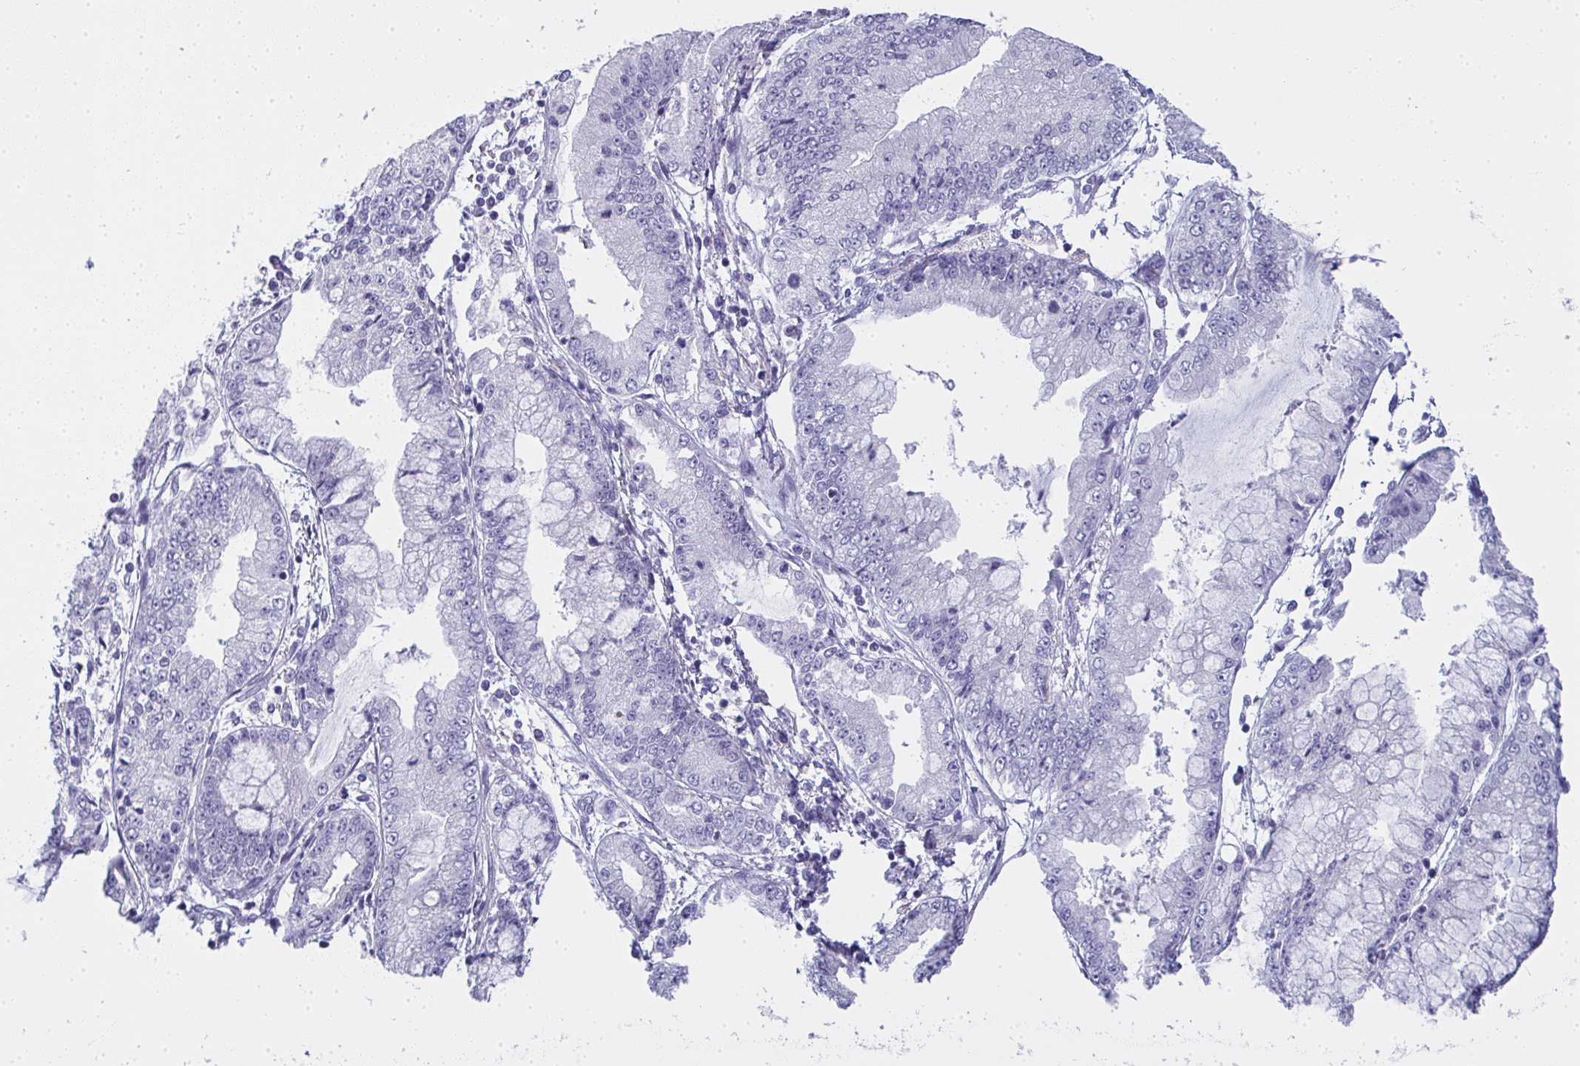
{"staining": {"intensity": "negative", "quantity": "none", "location": "none"}, "tissue": "stomach cancer", "cell_type": "Tumor cells", "image_type": "cancer", "snomed": [{"axis": "morphology", "description": "Adenocarcinoma, NOS"}, {"axis": "topography", "description": "Stomach, upper"}], "caption": "Tumor cells are negative for brown protein staining in stomach cancer (adenocarcinoma).", "gene": "SLC36A2", "patient": {"sex": "female", "age": 74}}